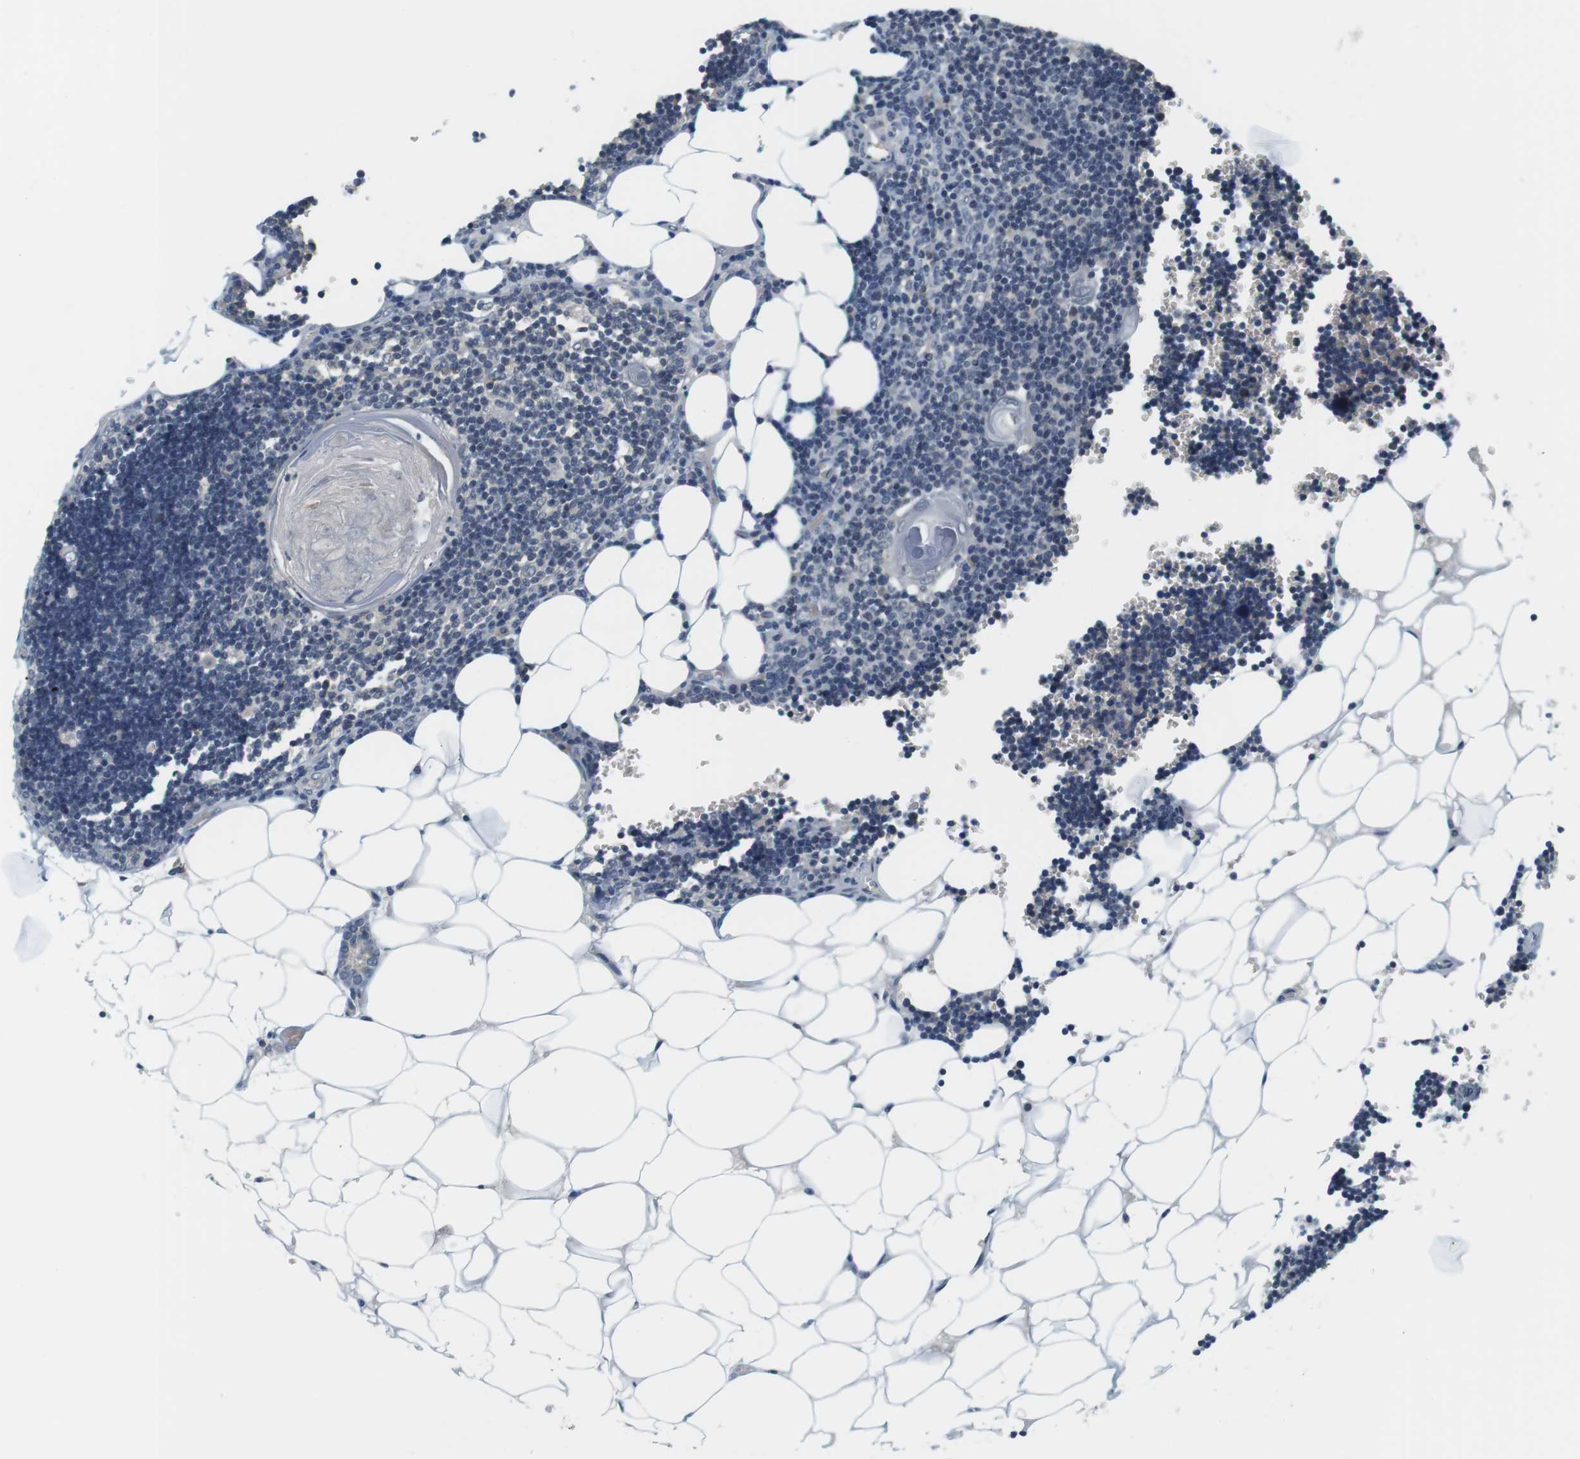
{"staining": {"intensity": "negative", "quantity": "none", "location": "none"}, "tissue": "lymph node", "cell_type": "Germinal center cells", "image_type": "normal", "snomed": [{"axis": "morphology", "description": "Normal tissue, NOS"}, {"axis": "topography", "description": "Lymph node"}], "caption": "Lymph node stained for a protein using immunohistochemistry (IHC) shows no positivity germinal center cells.", "gene": "WNT7A", "patient": {"sex": "male", "age": 33}}